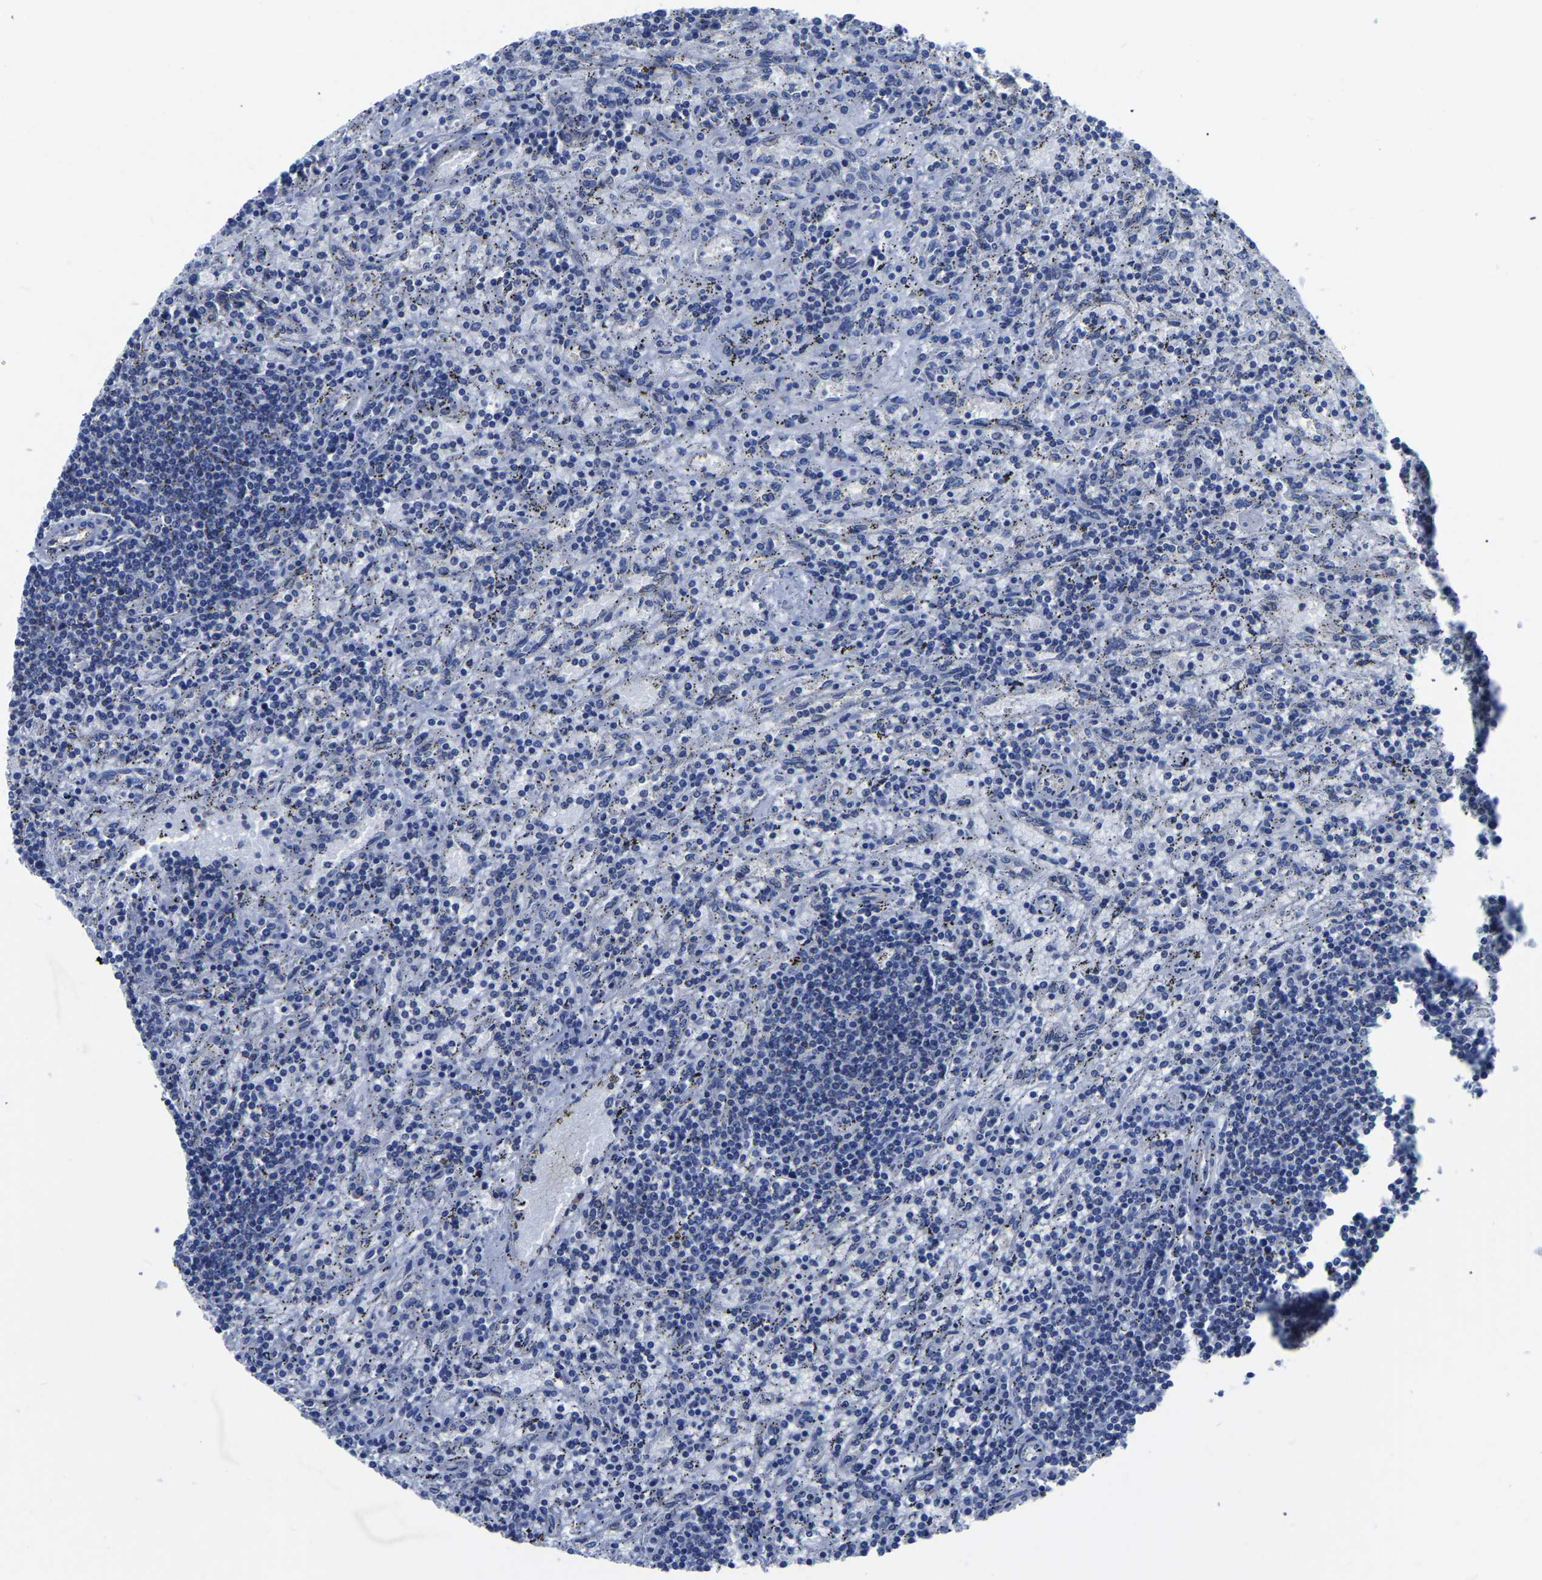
{"staining": {"intensity": "negative", "quantity": "none", "location": "none"}, "tissue": "lymphoma", "cell_type": "Tumor cells", "image_type": "cancer", "snomed": [{"axis": "morphology", "description": "Malignant lymphoma, non-Hodgkin's type, Low grade"}, {"axis": "topography", "description": "Spleen"}], "caption": "Lymphoma stained for a protein using immunohistochemistry reveals no positivity tumor cells.", "gene": "TFG", "patient": {"sex": "male", "age": 76}}